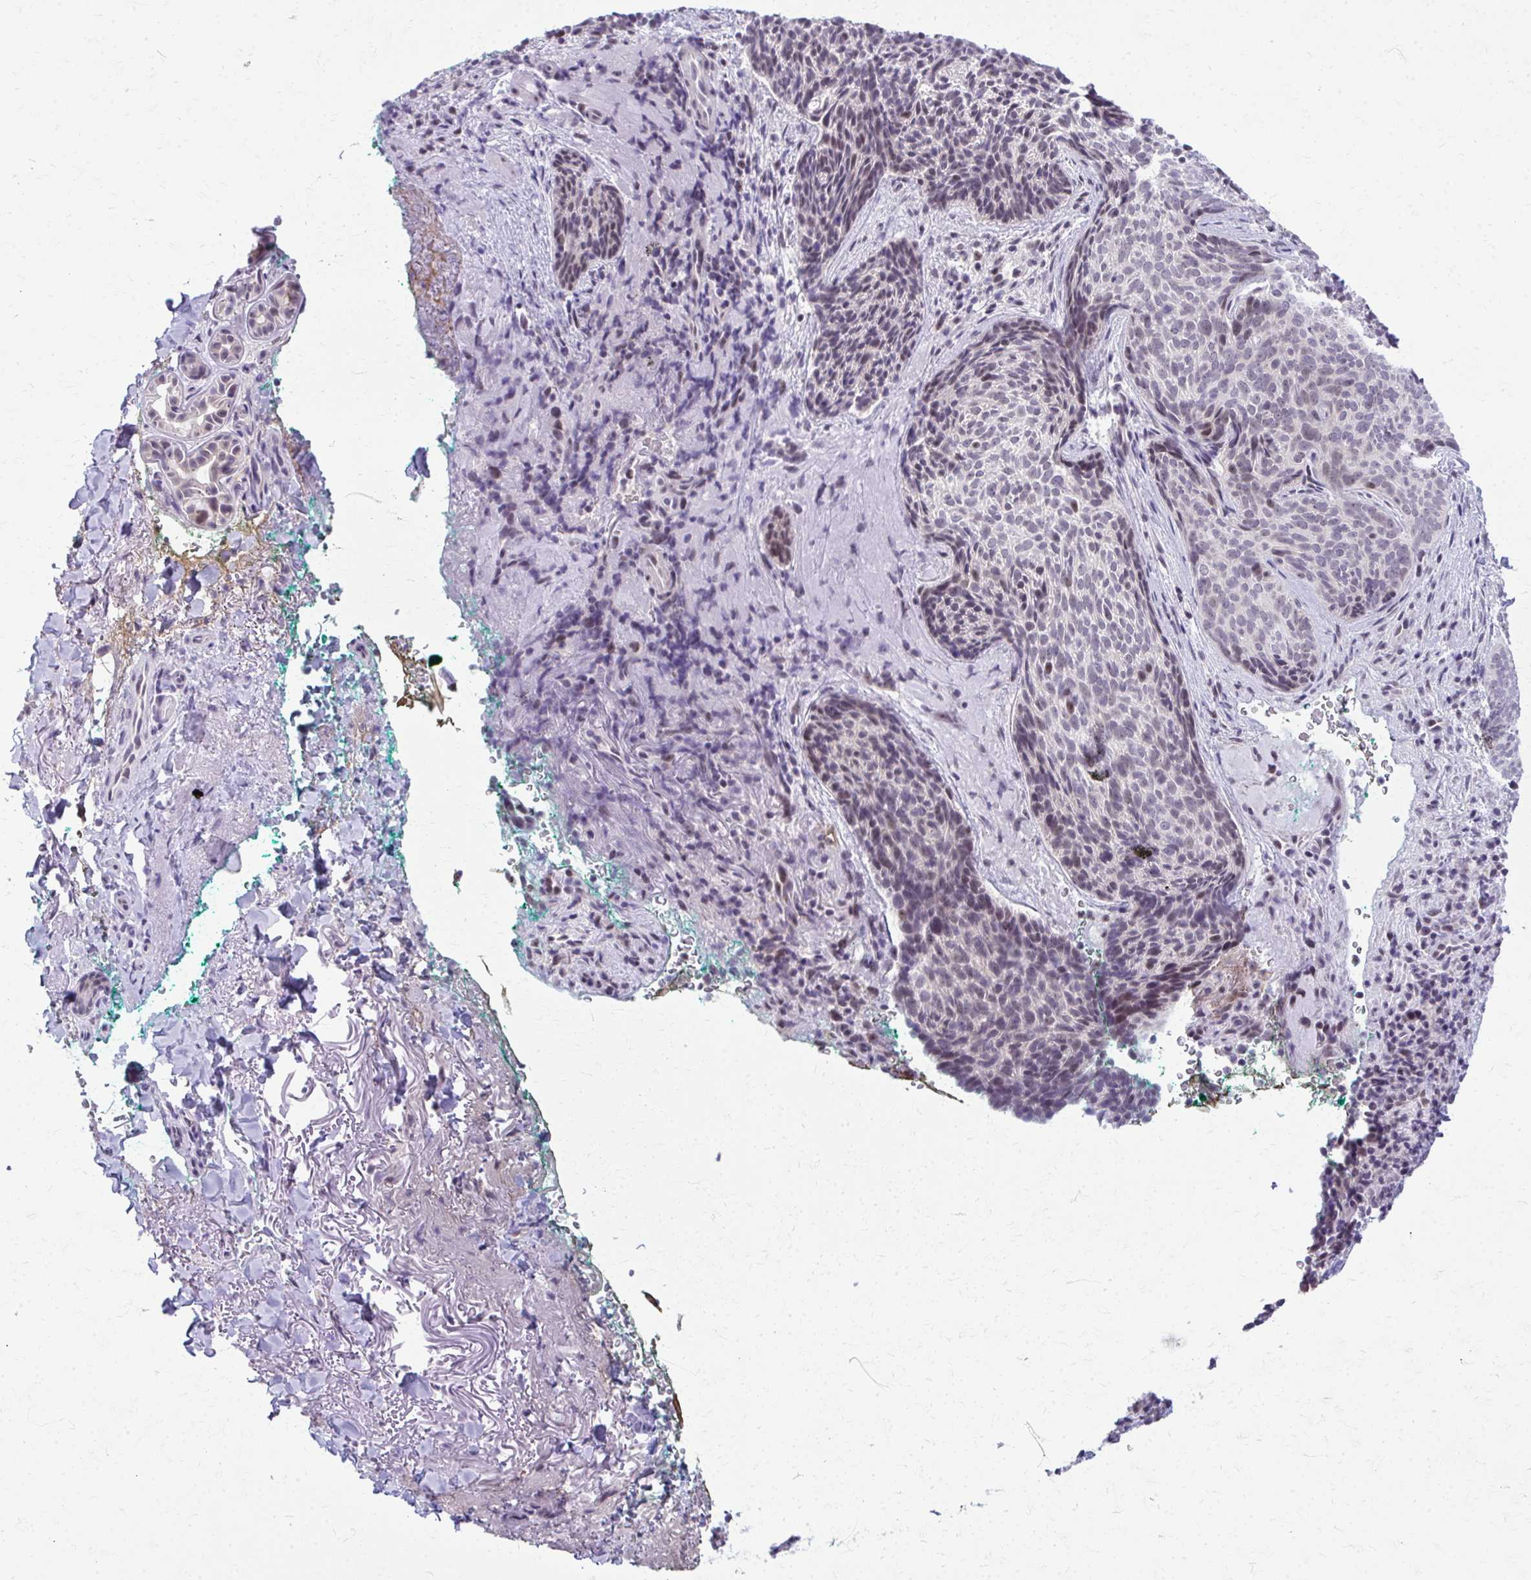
{"staining": {"intensity": "weak", "quantity": "<25%", "location": "nuclear"}, "tissue": "skin cancer", "cell_type": "Tumor cells", "image_type": "cancer", "snomed": [{"axis": "morphology", "description": "Basal cell carcinoma"}, {"axis": "topography", "description": "Skin"}, {"axis": "topography", "description": "Skin of head"}], "caption": "This is an immunohistochemistry histopathology image of skin cancer. There is no staining in tumor cells.", "gene": "MAF1", "patient": {"sex": "female", "age": 92}}